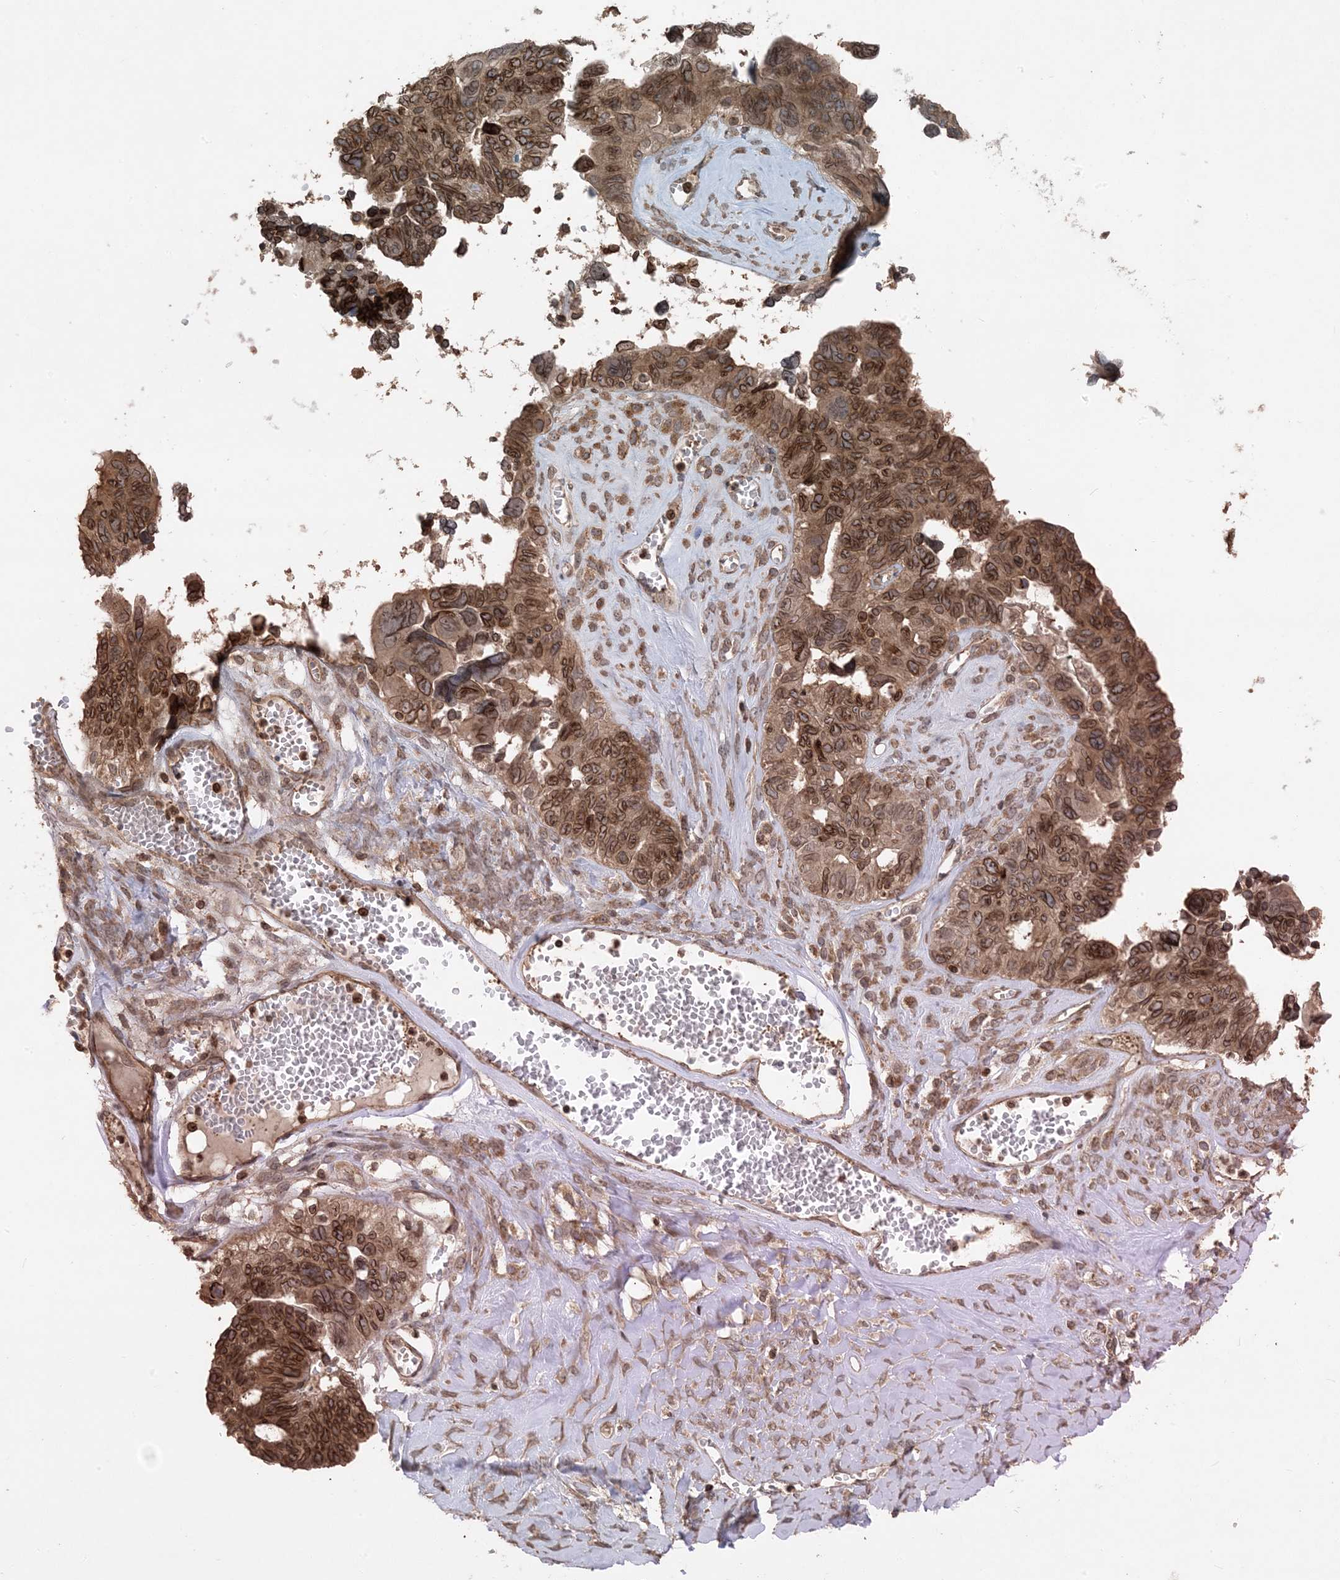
{"staining": {"intensity": "strong", "quantity": ">75%", "location": "cytoplasmic/membranous,nuclear"}, "tissue": "ovarian cancer", "cell_type": "Tumor cells", "image_type": "cancer", "snomed": [{"axis": "morphology", "description": "Cystadenocarcinoma, serous, NOS"}, {"axis": "topography", "description": "Ovary"}], "caption": "Immunohistochemical staining of ovarian serous cystadenocarcinoma displays high levels of strong cytoplasmic/membranous and nuclear protein positivity in approximately >75% of tumor cells.", "gene": "ZFAND2B", "patient": {"sex": "female", "age": 79}}